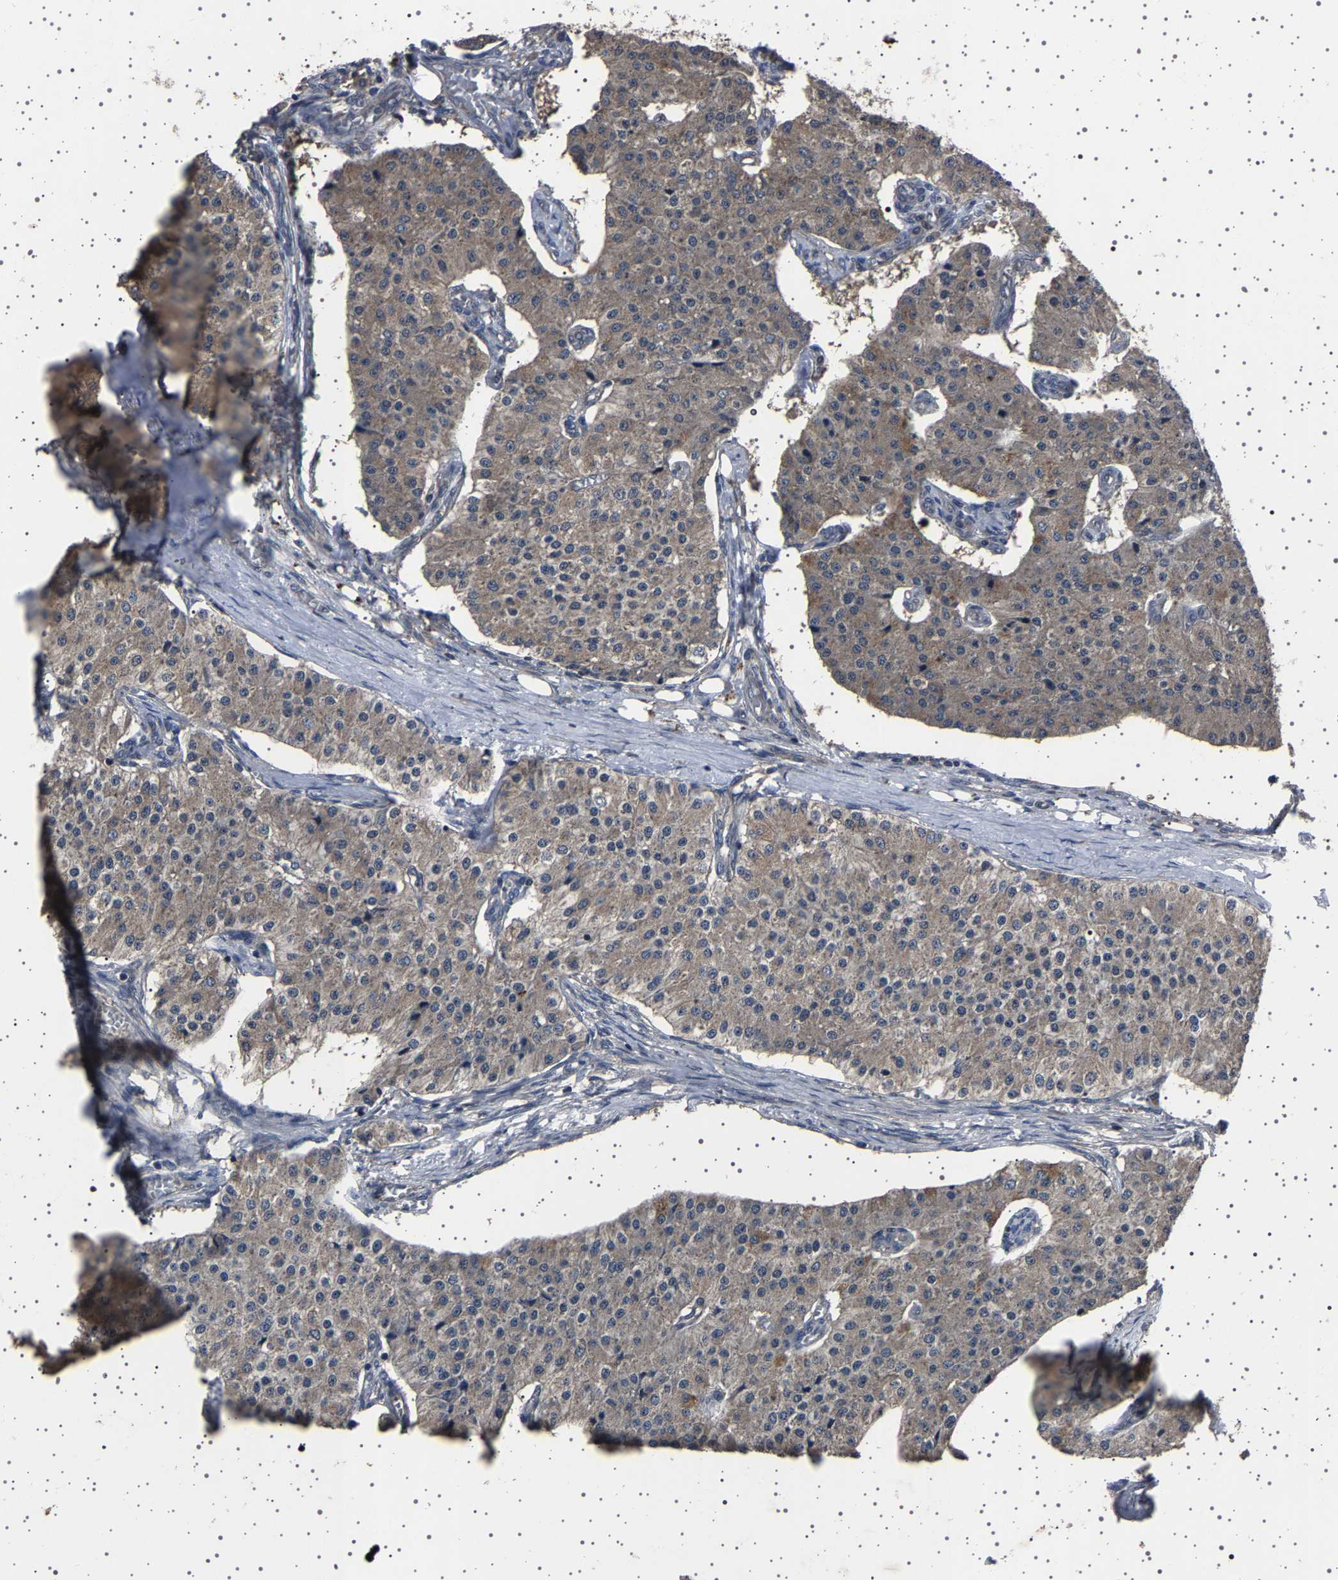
{"staining": {"intensity": "weak", "quantity": "25%-75%", "location": "cytoplasmic/membranous"}, "tissue": "carcinoid", "cell_type": "Tumor cells", "image_type": "cancer", "snomed": [{"axis": "morphology", "description": "Carcinoid, malignant, NOS"}, {"axis": "topography", "description": "Colon"}], "caption": "Brown immunohistochemical staining in human carcinoid exhibits weak cytoplasmic/membranous positivity in about 25%-75% of tumor cells.", "gene": "NCKAP1", "patient": {"sex": "female", "age": 52}}